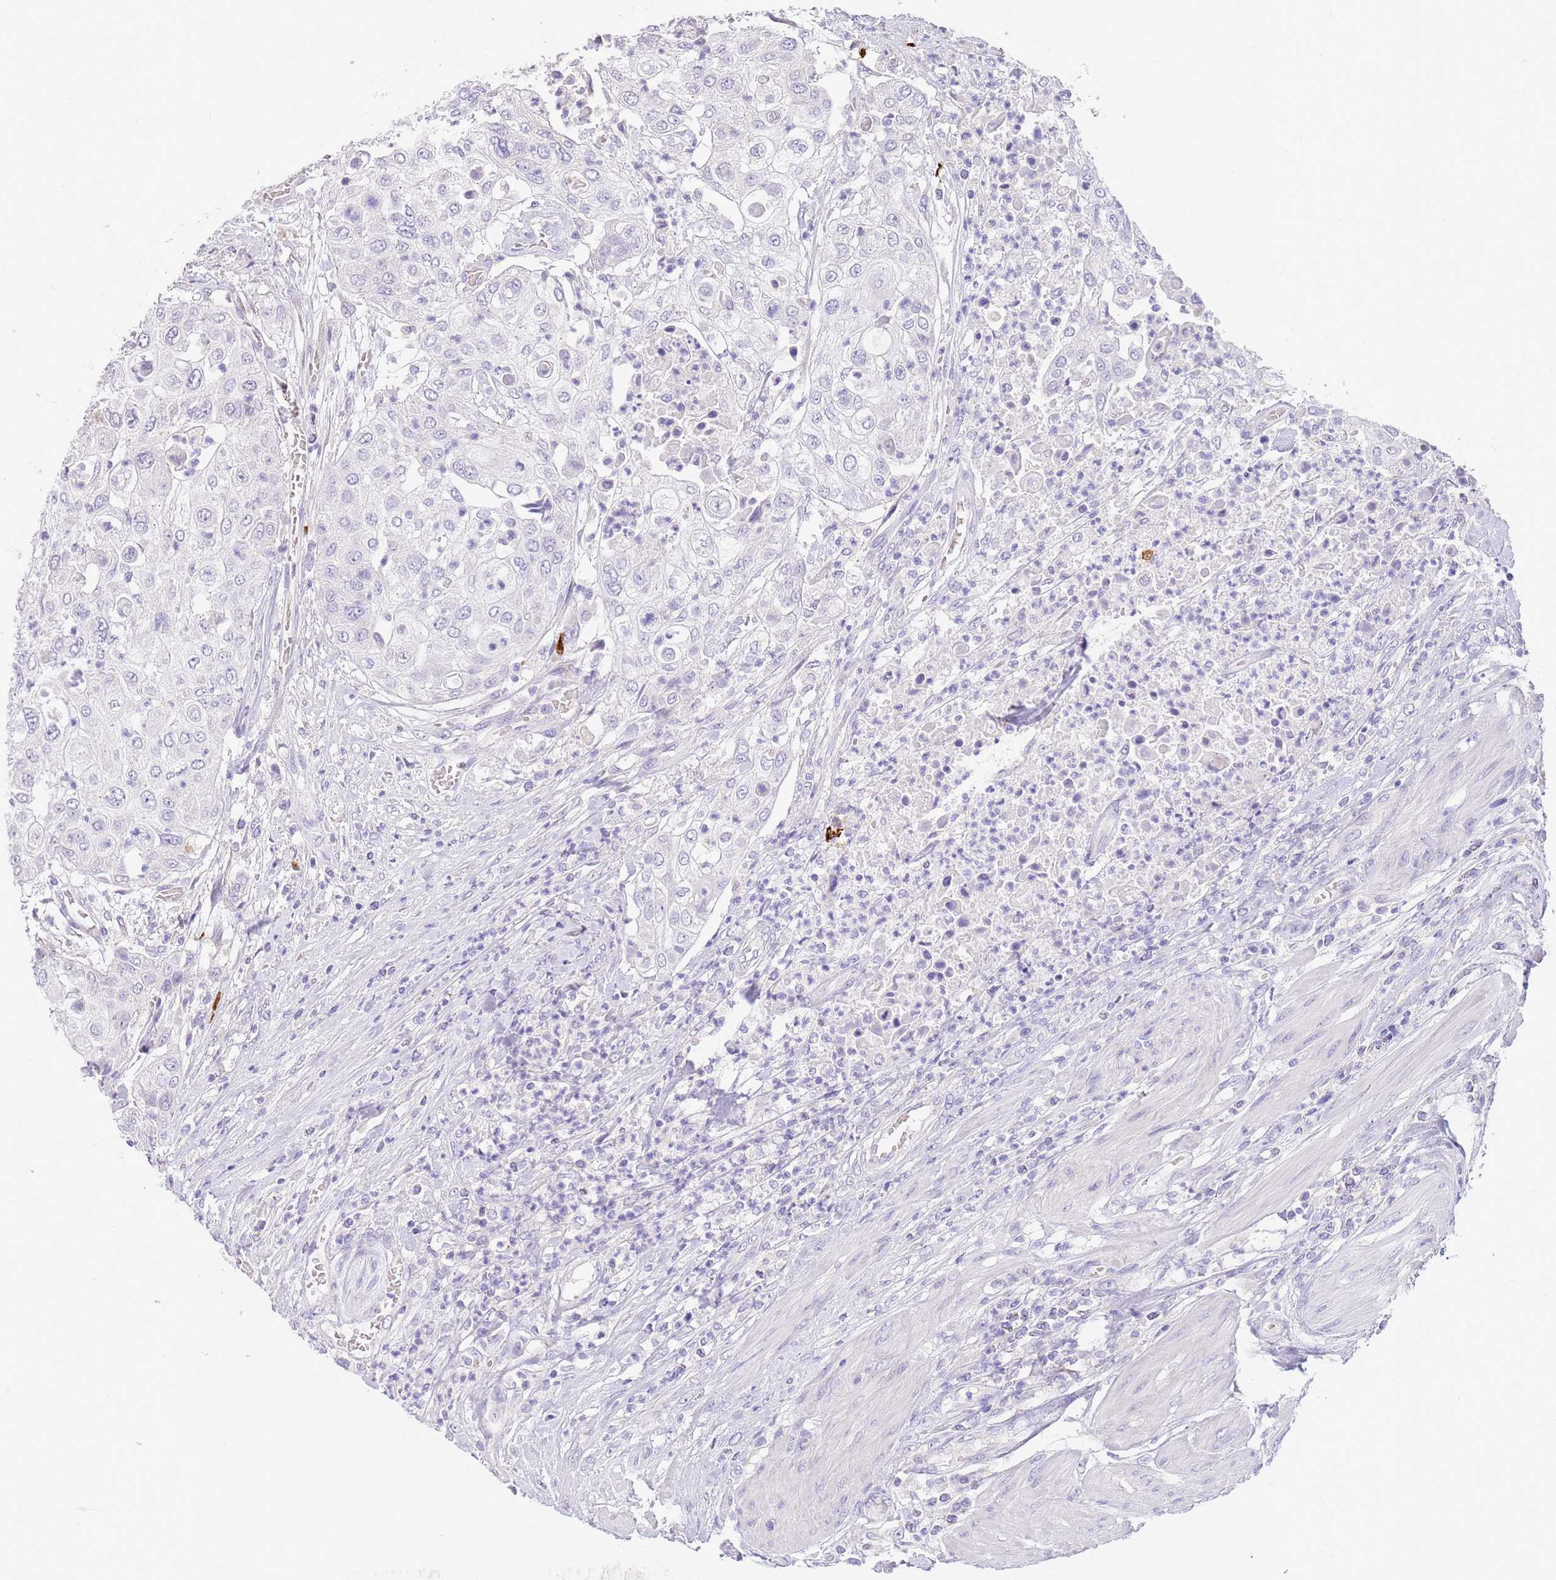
{"staining": {"intensity": "negative", "quantity": "none", "location": "none"}, "tissue": "urothelial cancer", "cell_type": "Tumor cells", "image_type": "cancer", "snomed": [{"axis": "morphology", "description": "Urothelial carcinoma, High grade"}, {"axis": "topography", "description": "Urinary bladder"}], "caption": "Immunohistochemical staining of urothelial carcinoma (high-grade) demonstrates no significant expression in tumor cells.", "gene": "SFTPA1", "patient": {"sex": "female", "age": 79}}